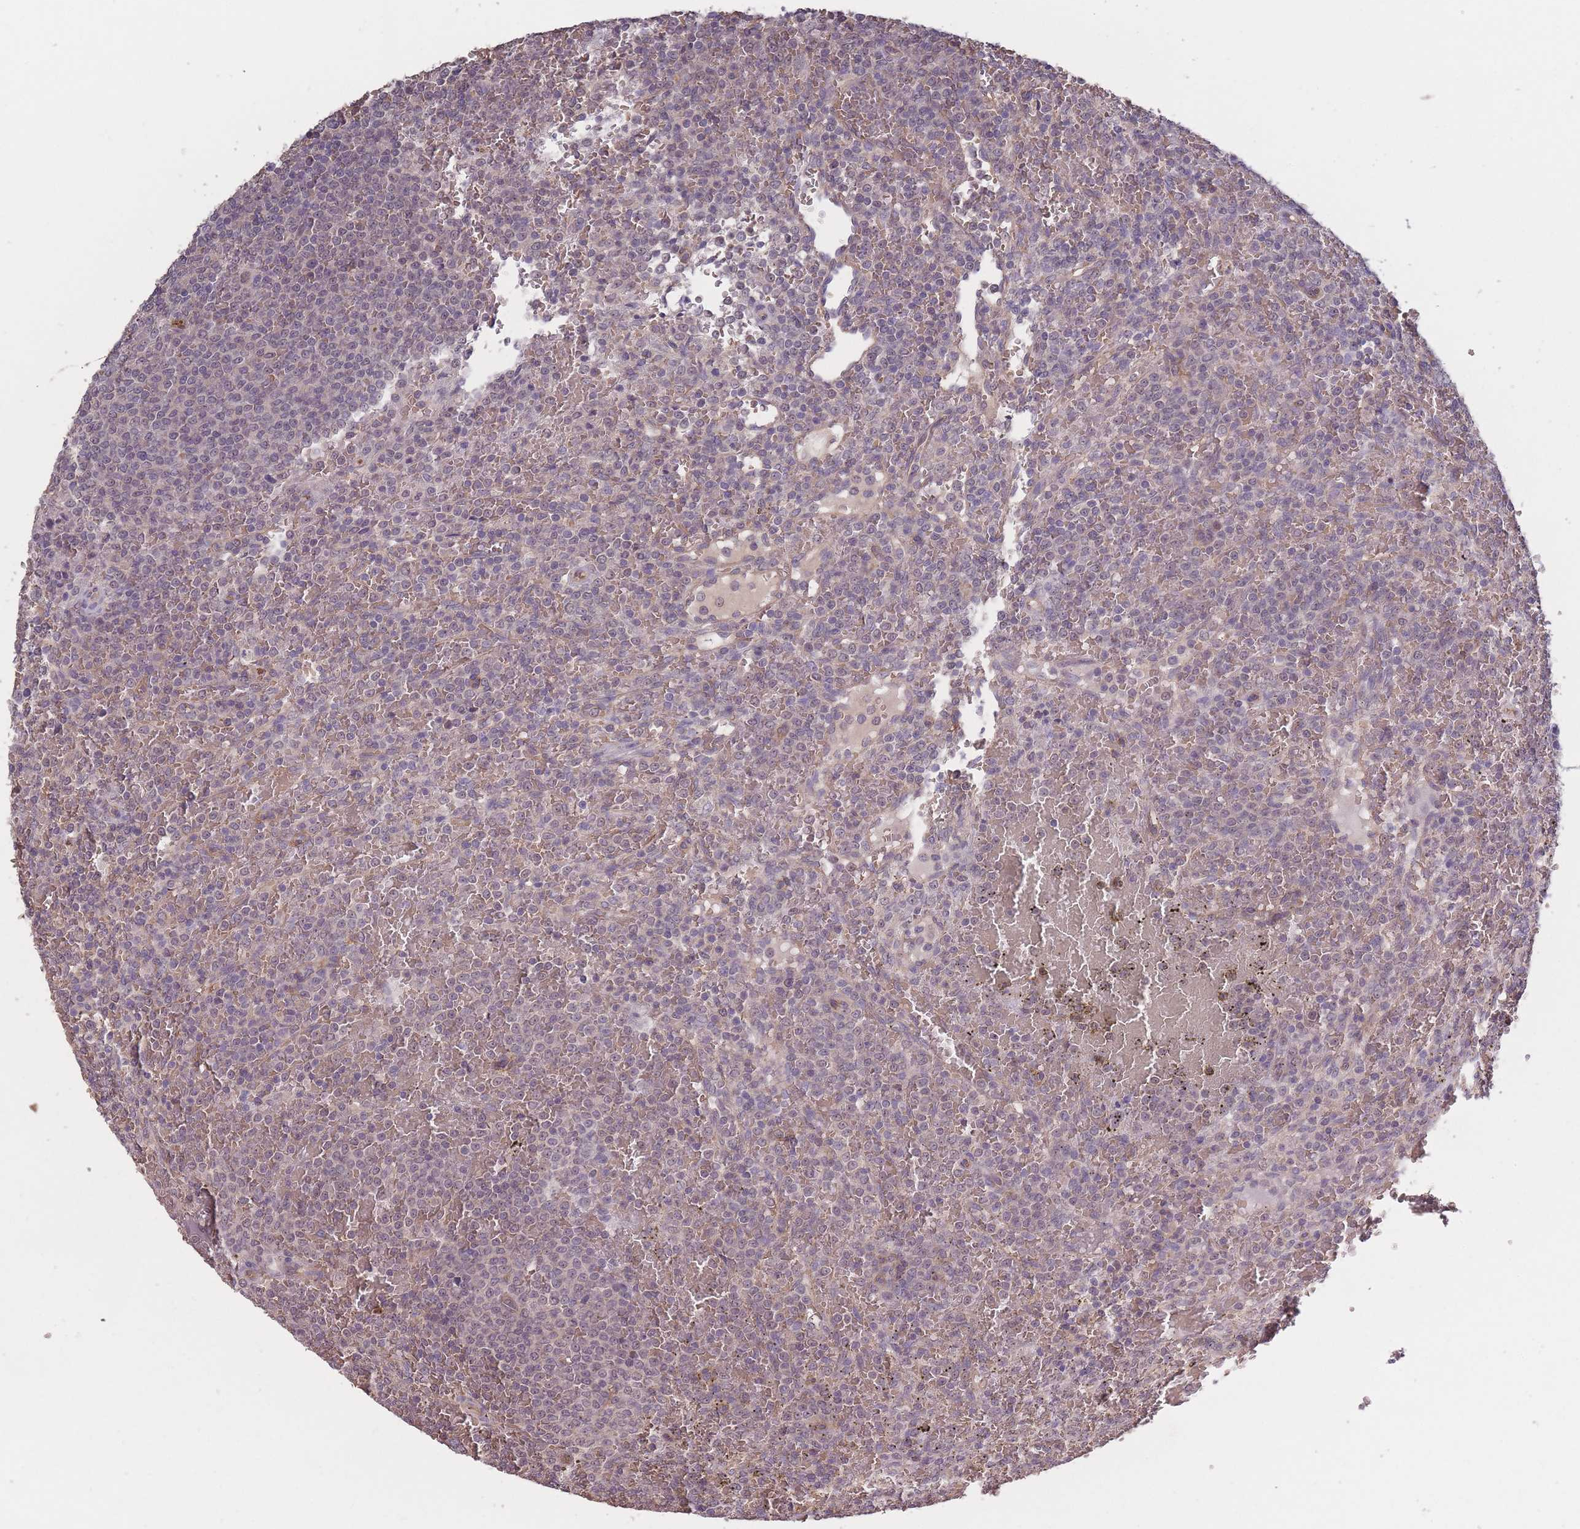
{"staining": {"intensity": "negative", "quantity": "none", "location": "none"}, "tissue": "lymphoma", "cell_type": "Tumor cells", "image_type": "cancer", "snomed": [{"axis": "morphology", "description": "Malignant lymphoma, non-Hodgkin's type, Low grade"}, {"axis": "topography", "description": "Spleen"}], "caption": "A high-resolution photomicrograph shows immunohistochemistry staining of malignant lymphoma, non-Hodgkin's type (low-grade), which shows no significant positivity in tumor cells. (Stains: DAB immunohistochemistry with hematoxylin counter stain, Microscopy: brightfield microscopy at high magnification).", "gene": "KIAA1755", "patient": {"sex": "male", "age": 60}}